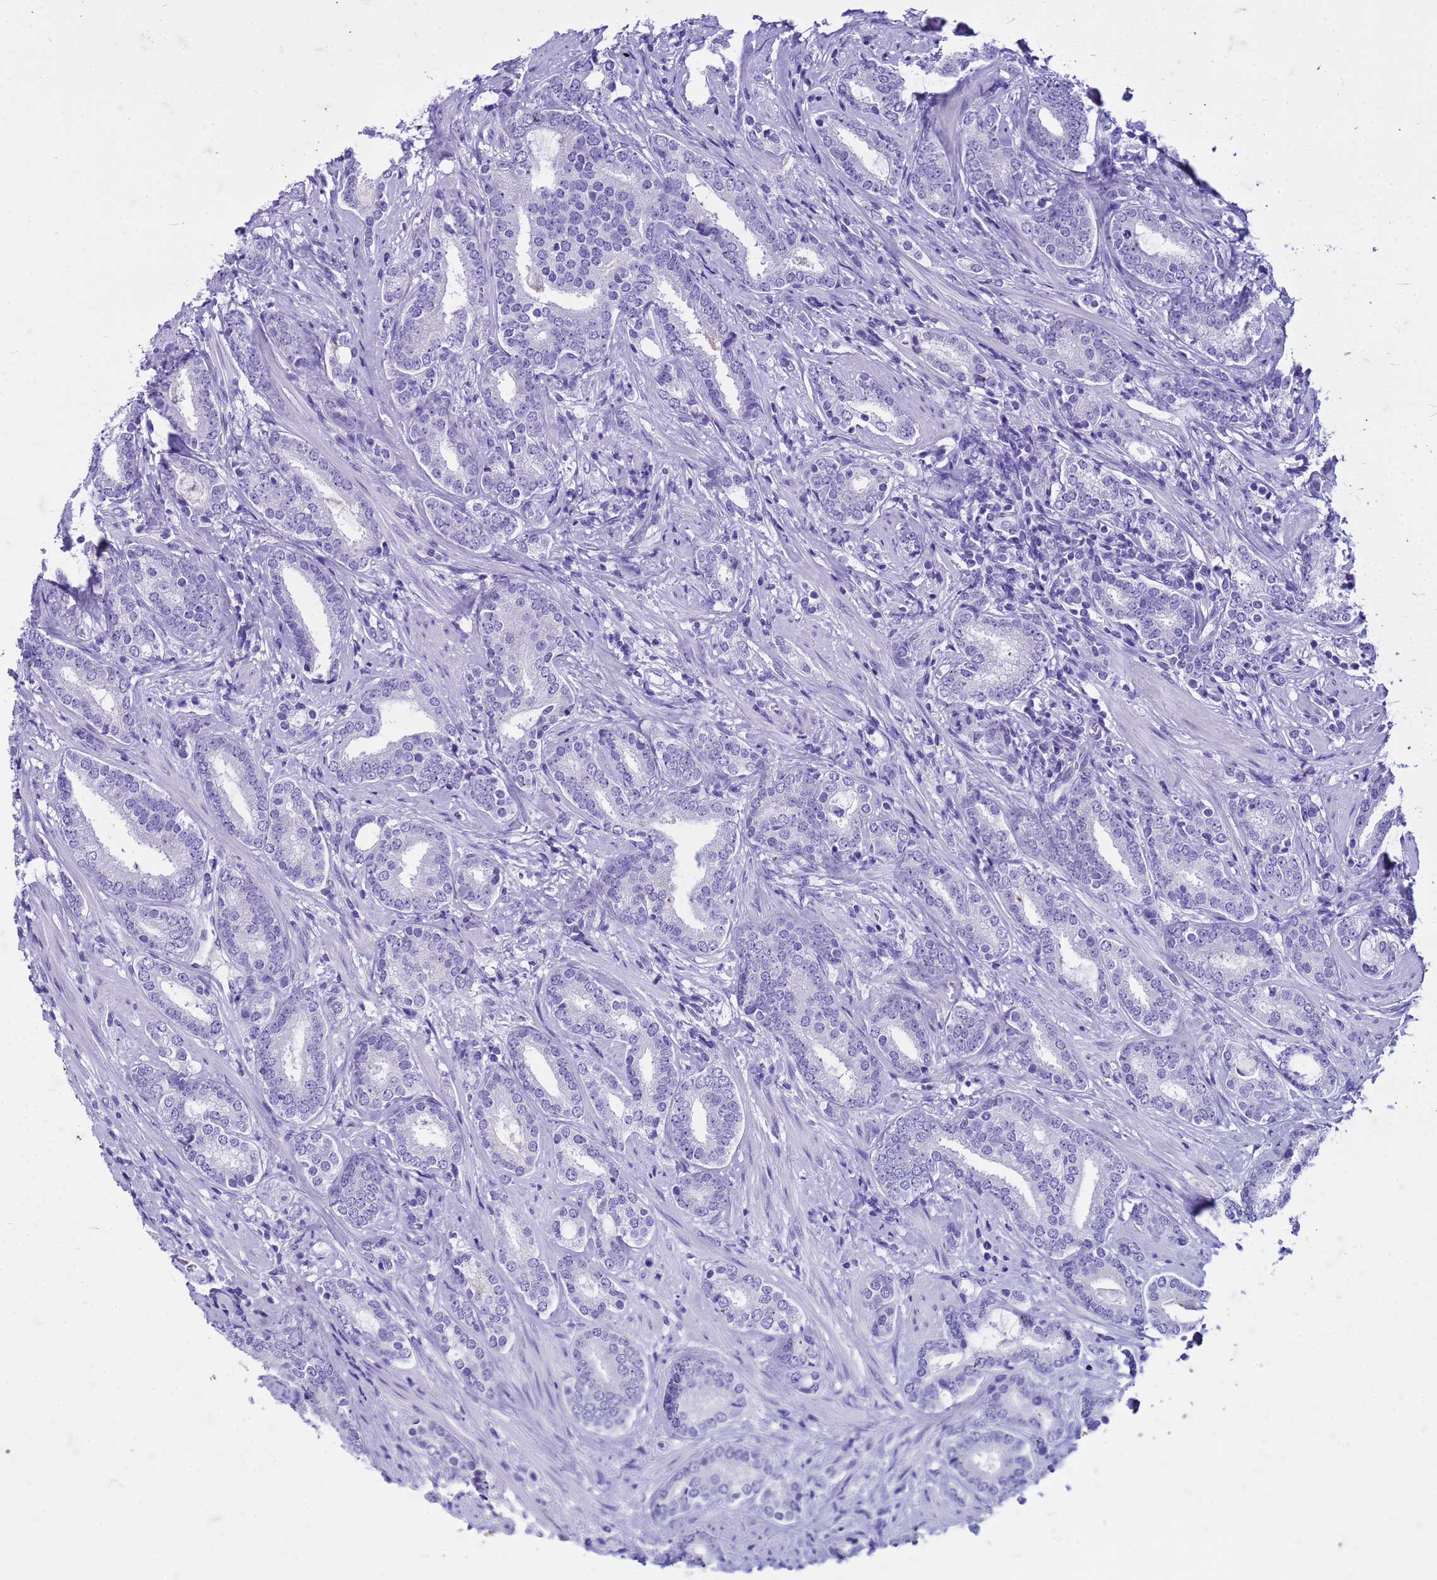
{"staining": {"intensity": "negative", "quantity": "none", "location": "none"}, "tissue": "prostate cancer", "cell_type": "Tumor cells", "image_type": "cancer", "snomed": [{"axis": "morphology", "description": "Adenocarcinoma, High grade"}, {"axis": "topography", "description": "Prostate"}], "caption": "DAB immunohistochemical staining of human prostate cancer demonstrates no significant positivity in tumor cells.", "gene": "CFAP100", "patient": {"sex": "male", "age": 63}}